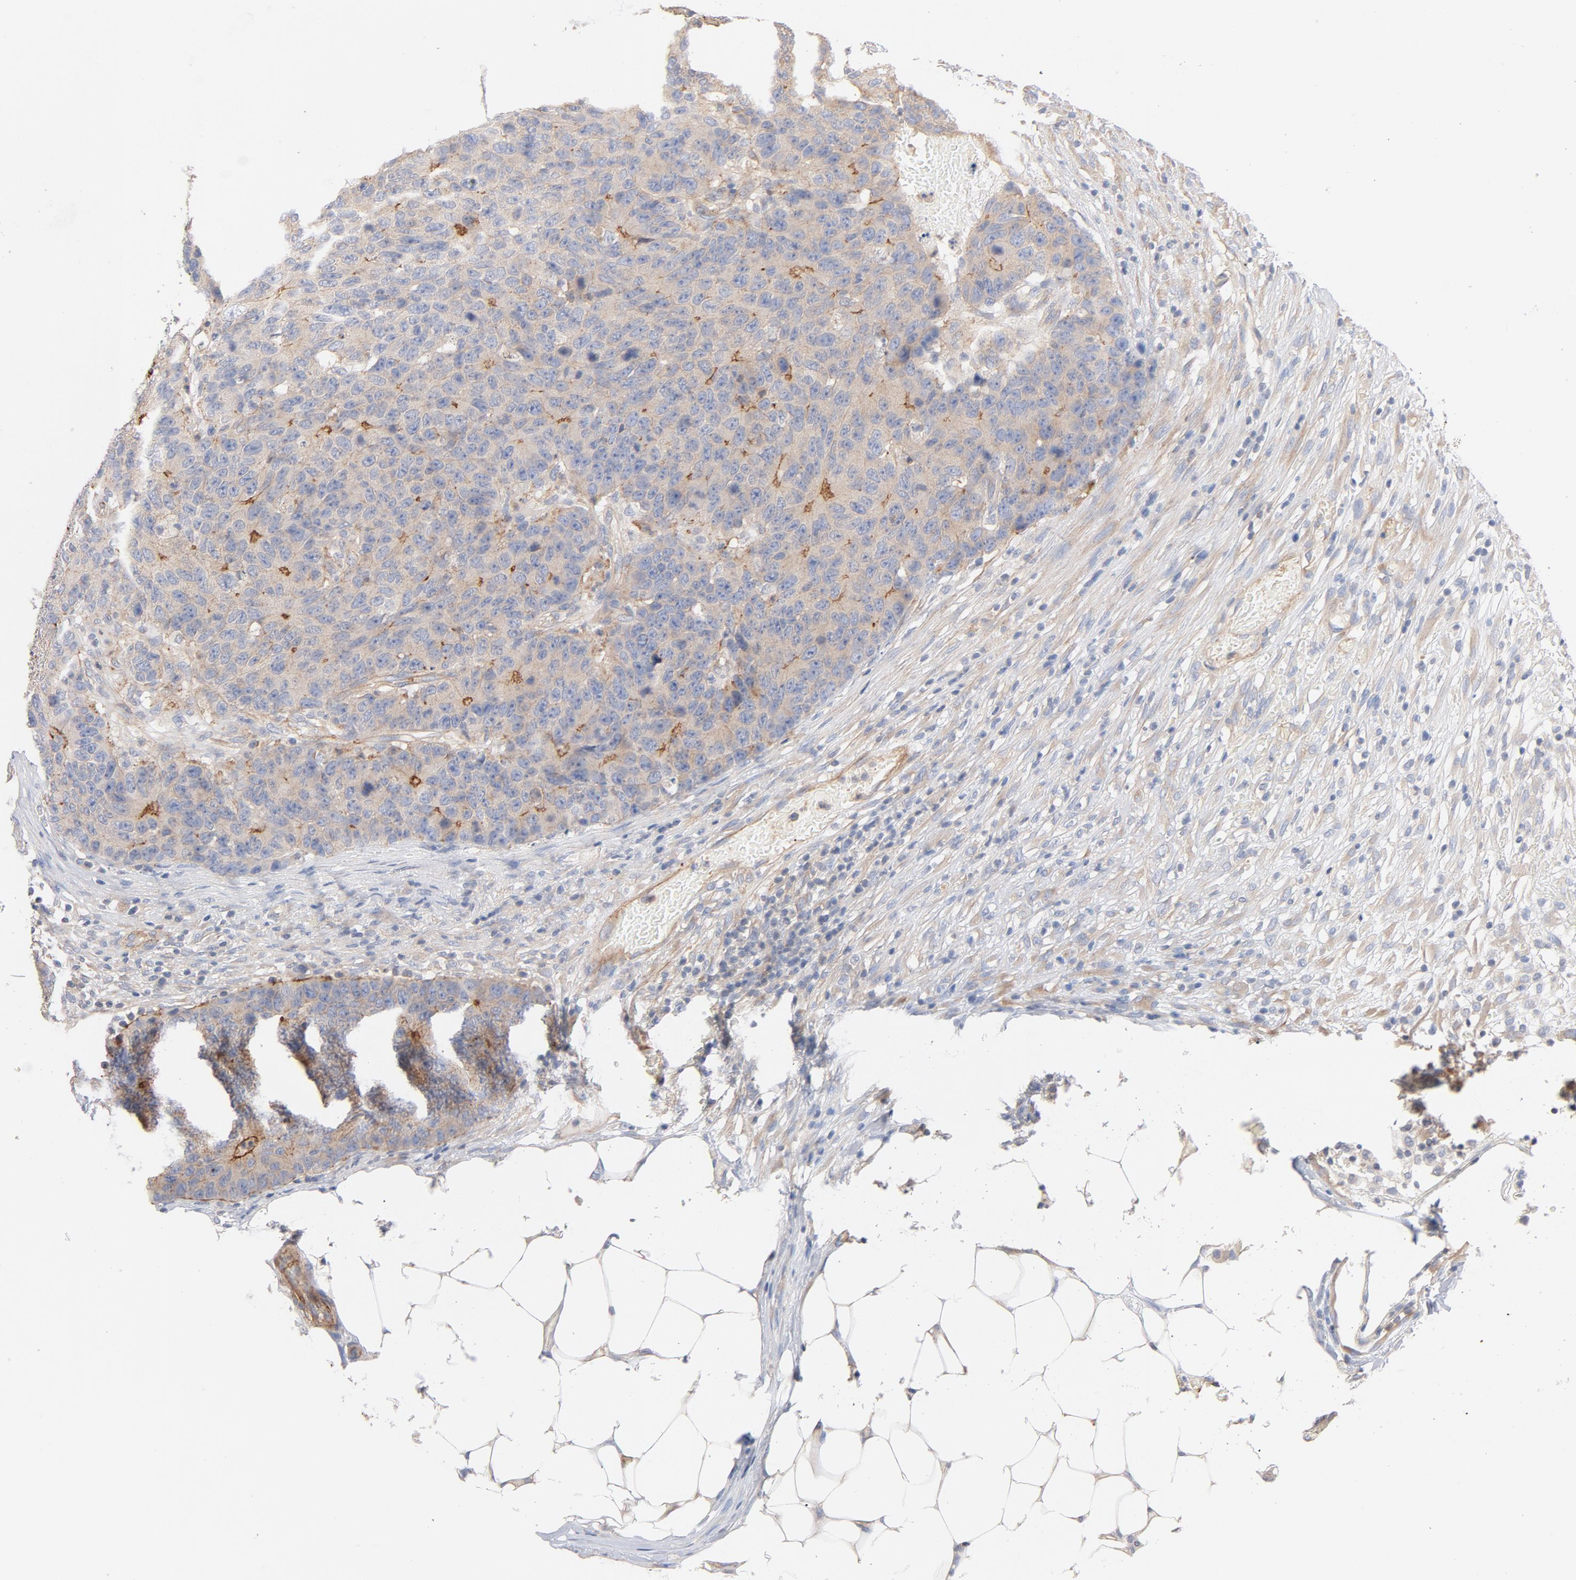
{"staining": {"intensity": "strong", "quantity": "<25%", "location": "cytoplasmic/membranous"}, "tissue": "colorectal cancer", "cell_type": "Tumor cells", "image_type": "cancer", "snomed": [{"axis": "morphology", "description": "Adenocarcinoma, NOS"}, {"axis": "topography", "description": "Colon"}], "caption": "Immunohistochemistry (IHC) (DAB) staining of human colorectal cancer (adenocarcinoma) exhibits strong cytoplasmic/membranous protein expression in about <25% of tumor cells.", "gene": "STRN3", "patient": {"sex": "female", "age": 86}}